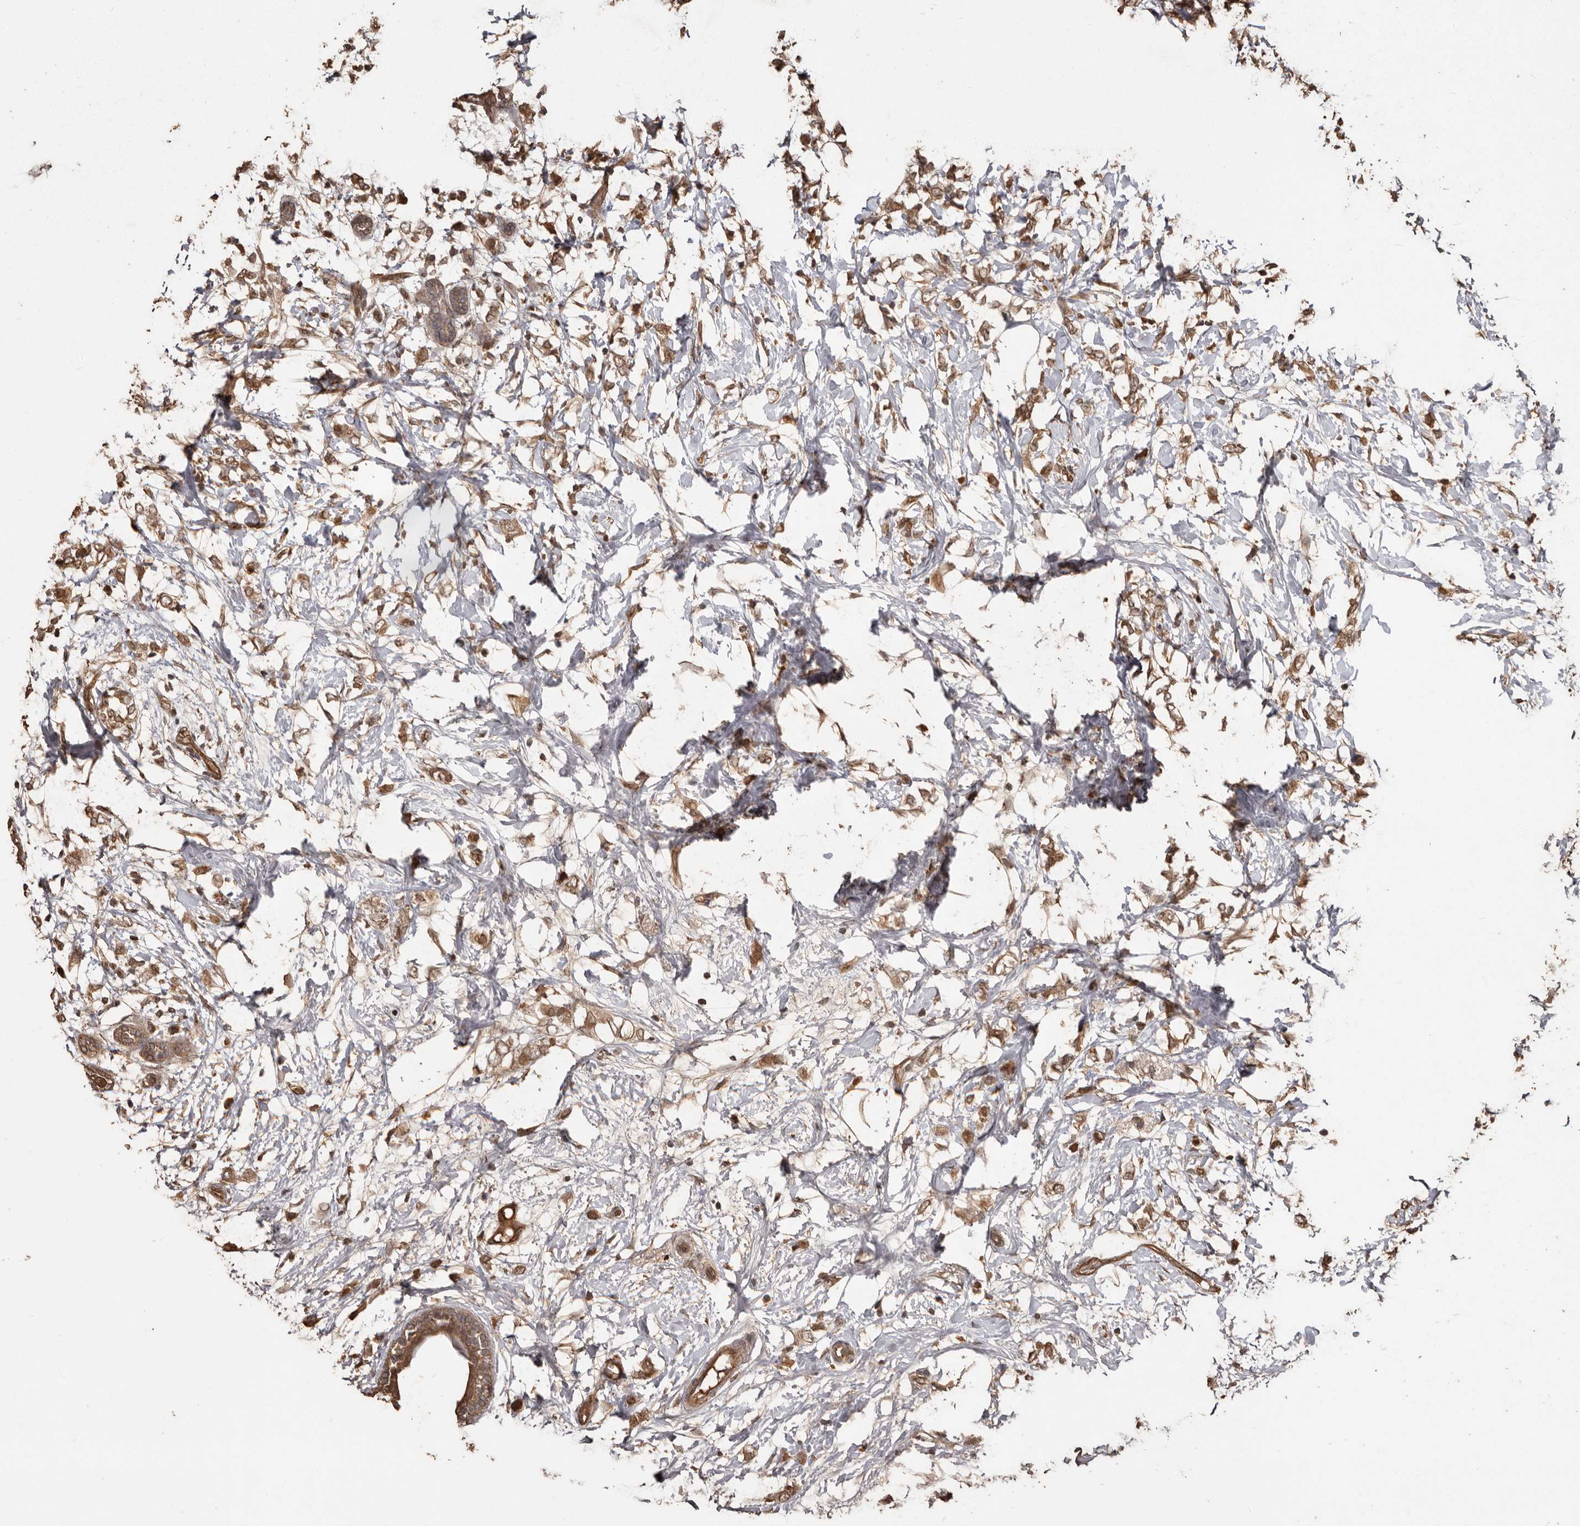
{"staining": {"intensity": "moderate", "quantity": ">75%", "location": "cytoplasmic/membranous"}, "tissue": "breast cancer", "cell_type": "Tumor cells", "image_type": "cancer", "snomed": [{"axis": "morphology", "description": "Normal tissue, NOS"}, {"axis": "morphology", "description": "Lobular carcinoma"}, {"axis": "topography", "description": "Breast"}], "caption": "Human breast lobular carcinoma stained for a protein (brown) exhibits moderate cytoplasmic/membranous positive expression in approximately >75% of tumor cells.", "gene": "NUP43", "patient": {"sex": "female", "age": 47}}